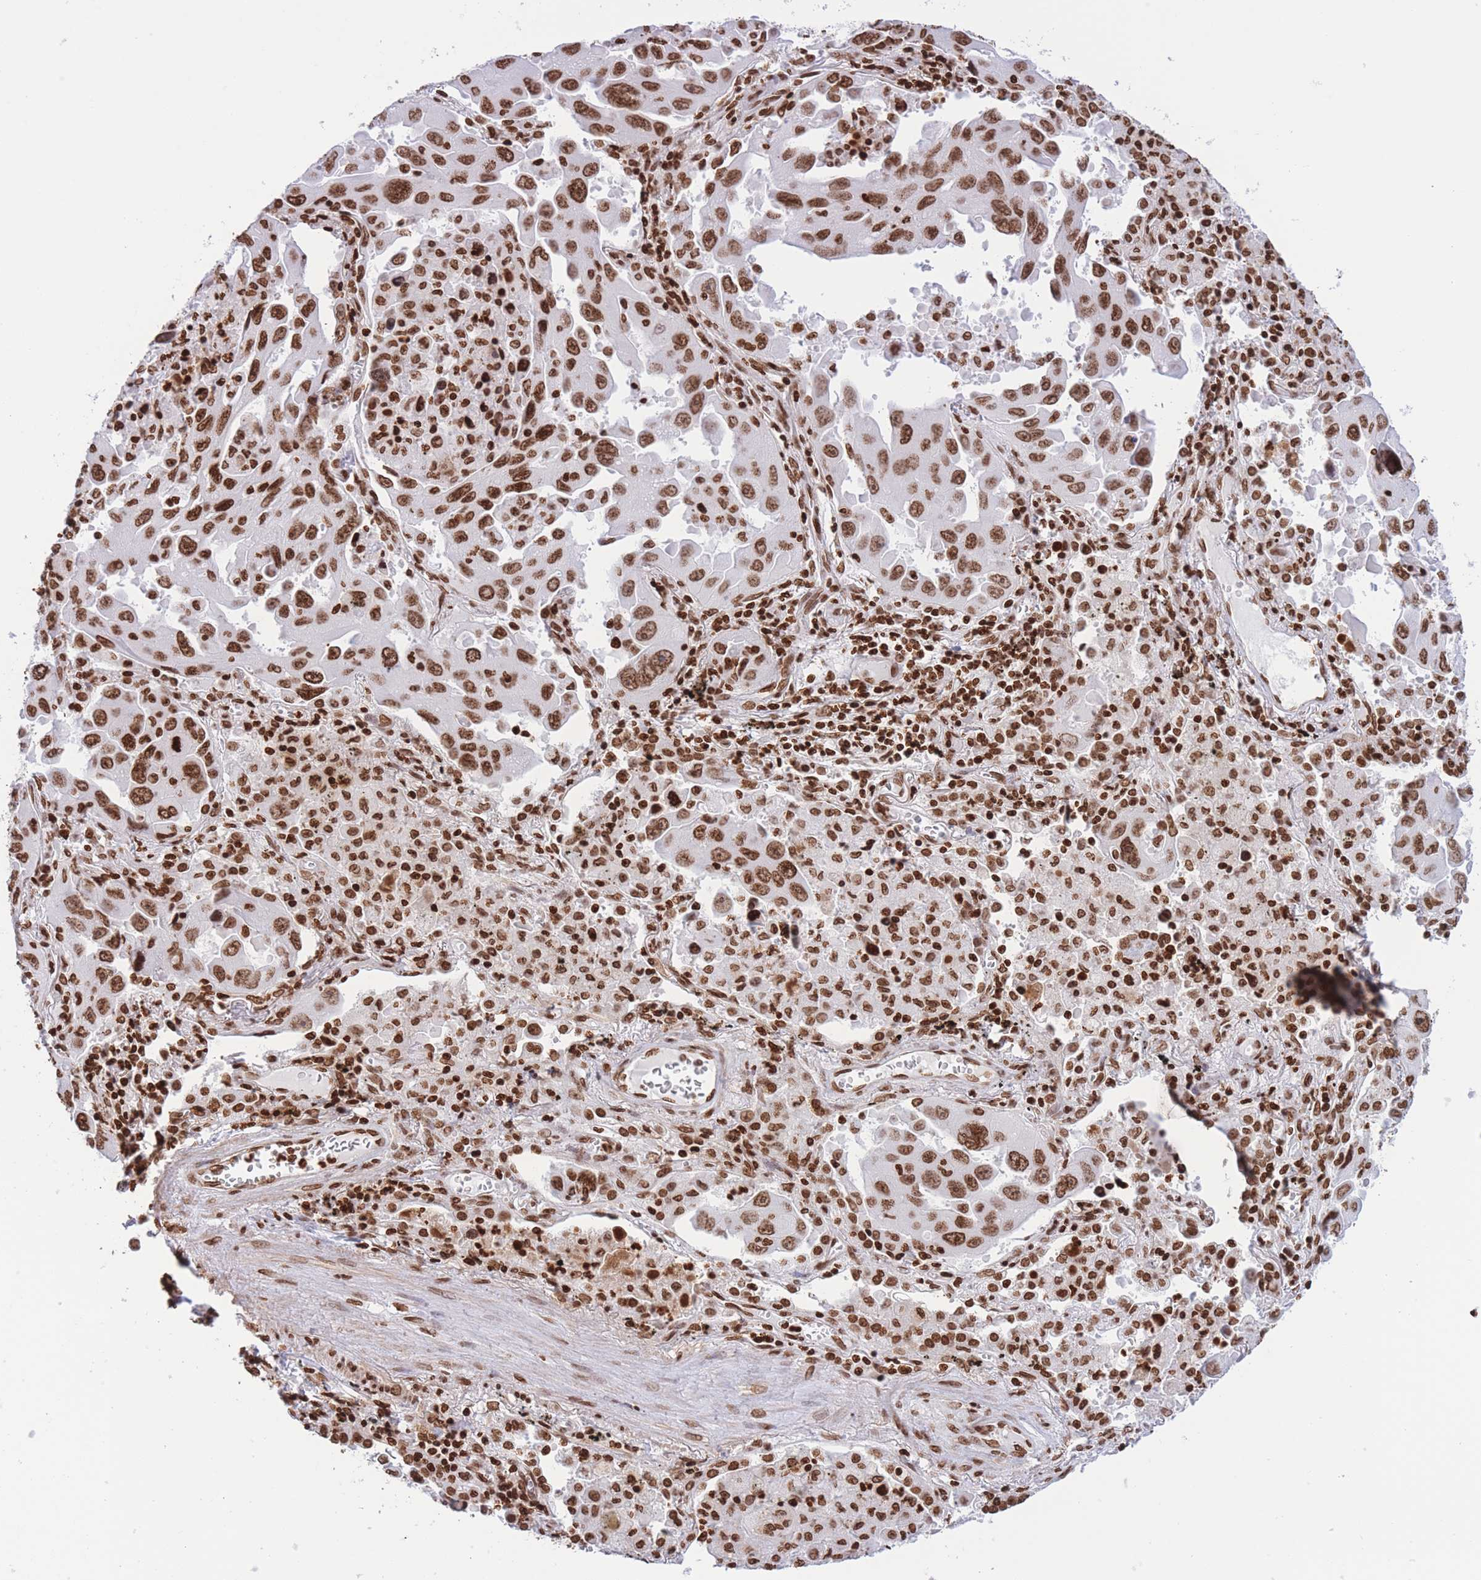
{"staining": {"intensity": "strong", "quantity": ">75%", "location": "nuclear"}, "tissue": "lung cancer", "cell_type": "Tumor cells", "image_type": "cancer", "snomed": [{"axis": "morphology", "description": "Adenocarcinoma, NOS"}, {"axis": "topography", "description": "Lung"}], "caption": "Lung adenocarcinoma stained with DAB (3,3'-diaminobenzidine) immunohistochemistry reveals high levels of strong nuclear expression in about >75% of tumor cells.", "gene": "H2BC11", "patient": {"sex": "male", "age": 66}}